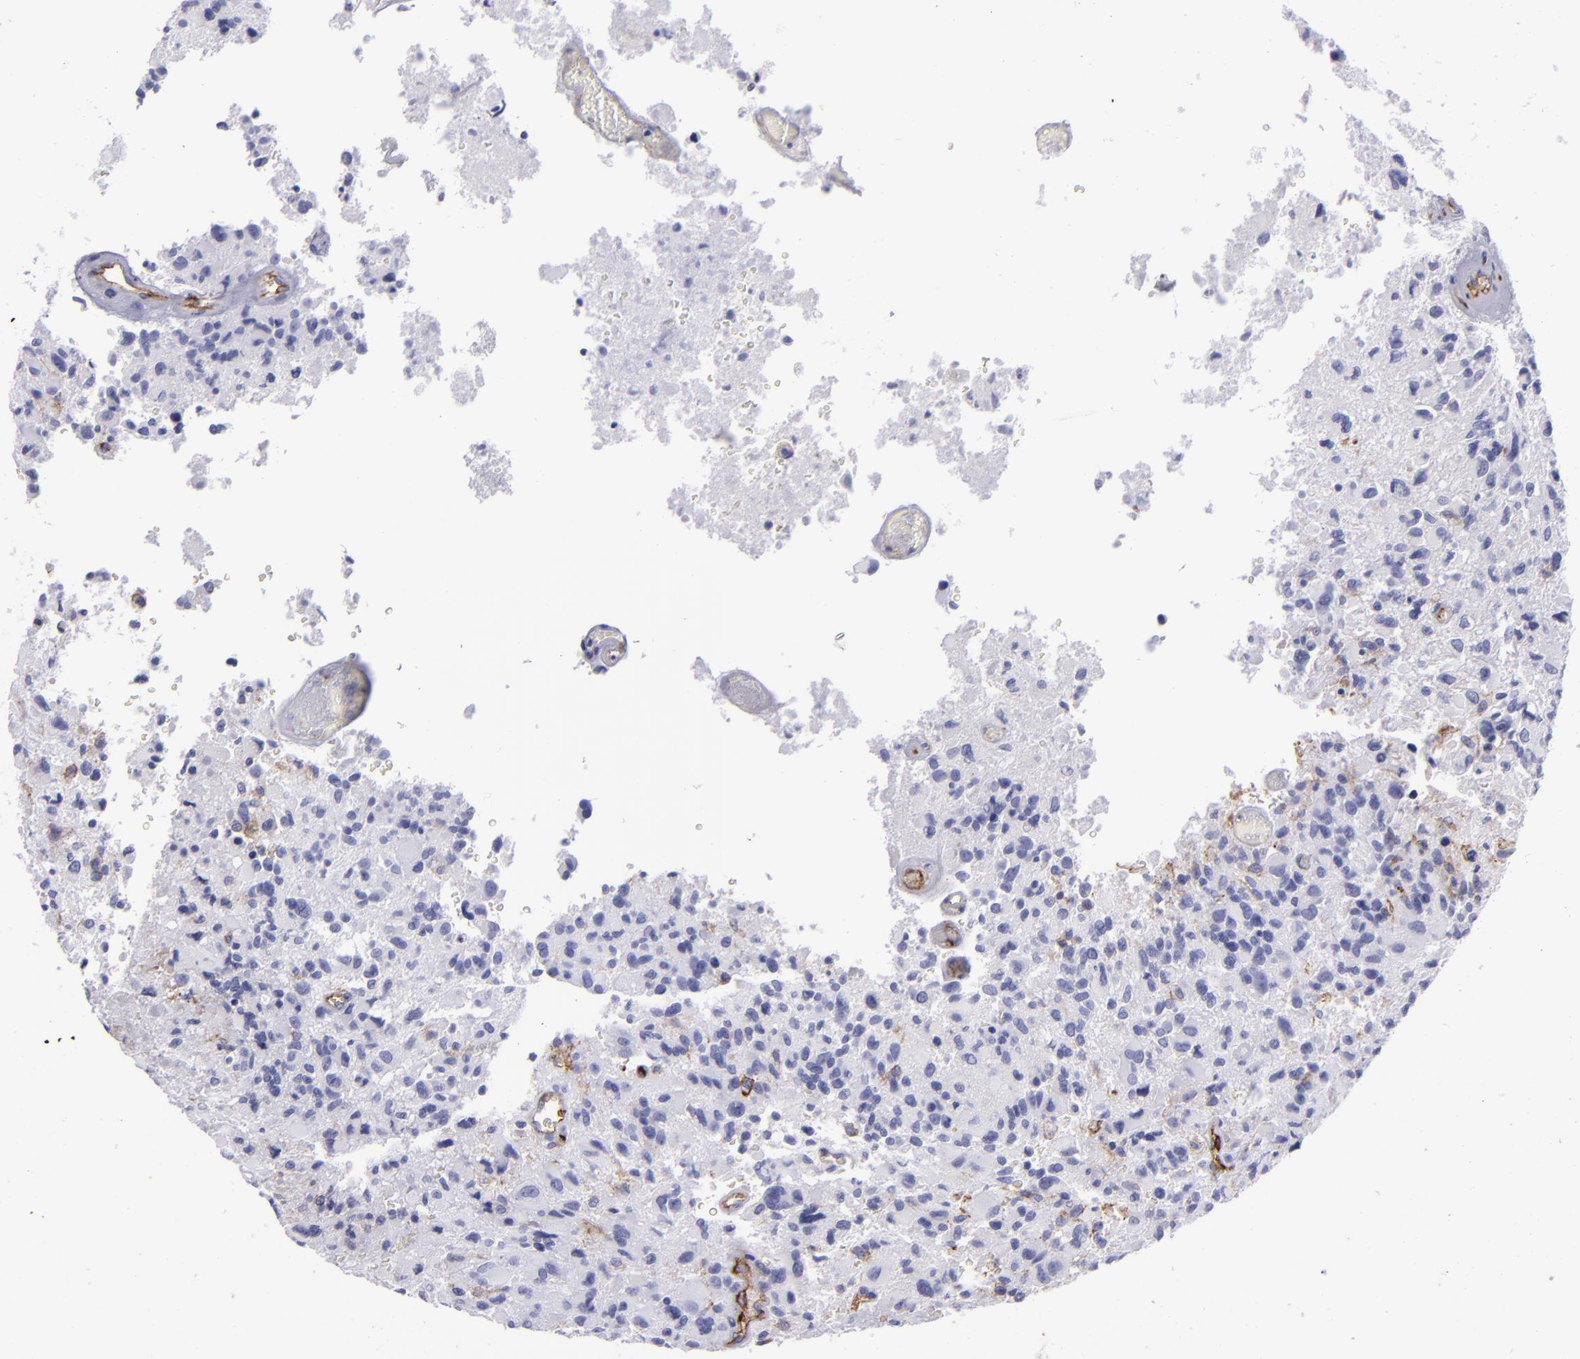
{"staining": {"intensity": "negative", "quantity": "none", "location": "none"}, "tissue": "glioma", "cell_type": "Tumor cells", "image_type": "cancer", "snomed": [{"axis": "morphology", "description": "Glioma, malignant, High grade"}, {"axis": "topography", "description": "Brain"}], "caption": "Immunohistochemistry micrograph of human malignant high-grade glioma stained for a protein (brown), which displays no staining in tumor cells.", "gene": "ACE", "patient": {"sex": "male", "age": 69}}